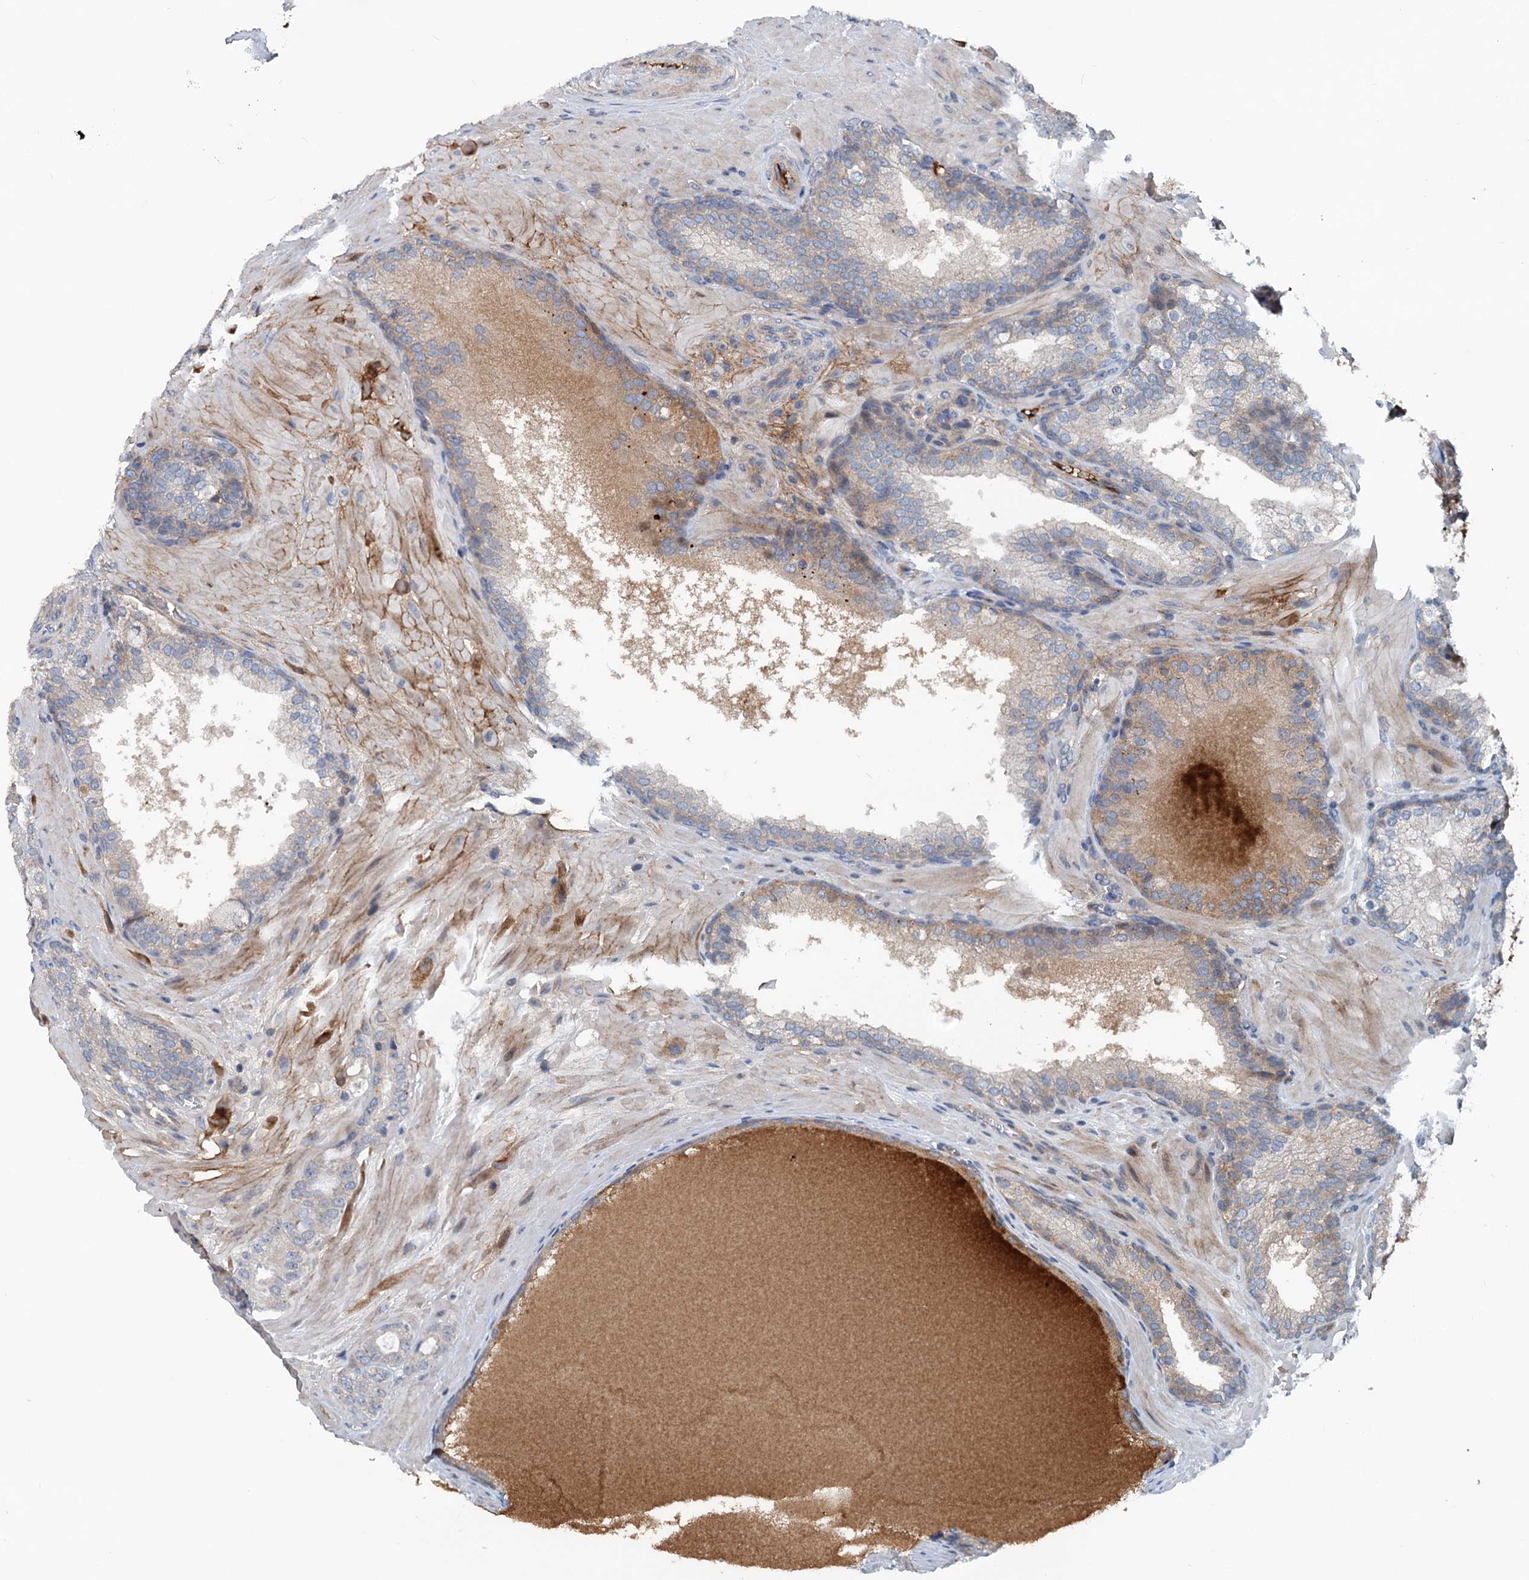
{"staining": {"intensity": "weak", "quantity": "<25%", "location": "cytoplasmic/membranous"}, "tissue": "prostate cancer", "cell_type": "Tumor cells", "image_type": "cancer", "snomed": [{"axis": "morphology", "description": "Adenocarcinoma, High grade"}, {"axis": "topography", "description": "Prostate"}], "caption": "DAB (3,3'-diaminobenzidine) immunohistochemical staining of human prostate cancer demonstrates no significant staining in tumor cells.", "gene": "TEDC1", "patient": {"sex": "male", "age": 60}}